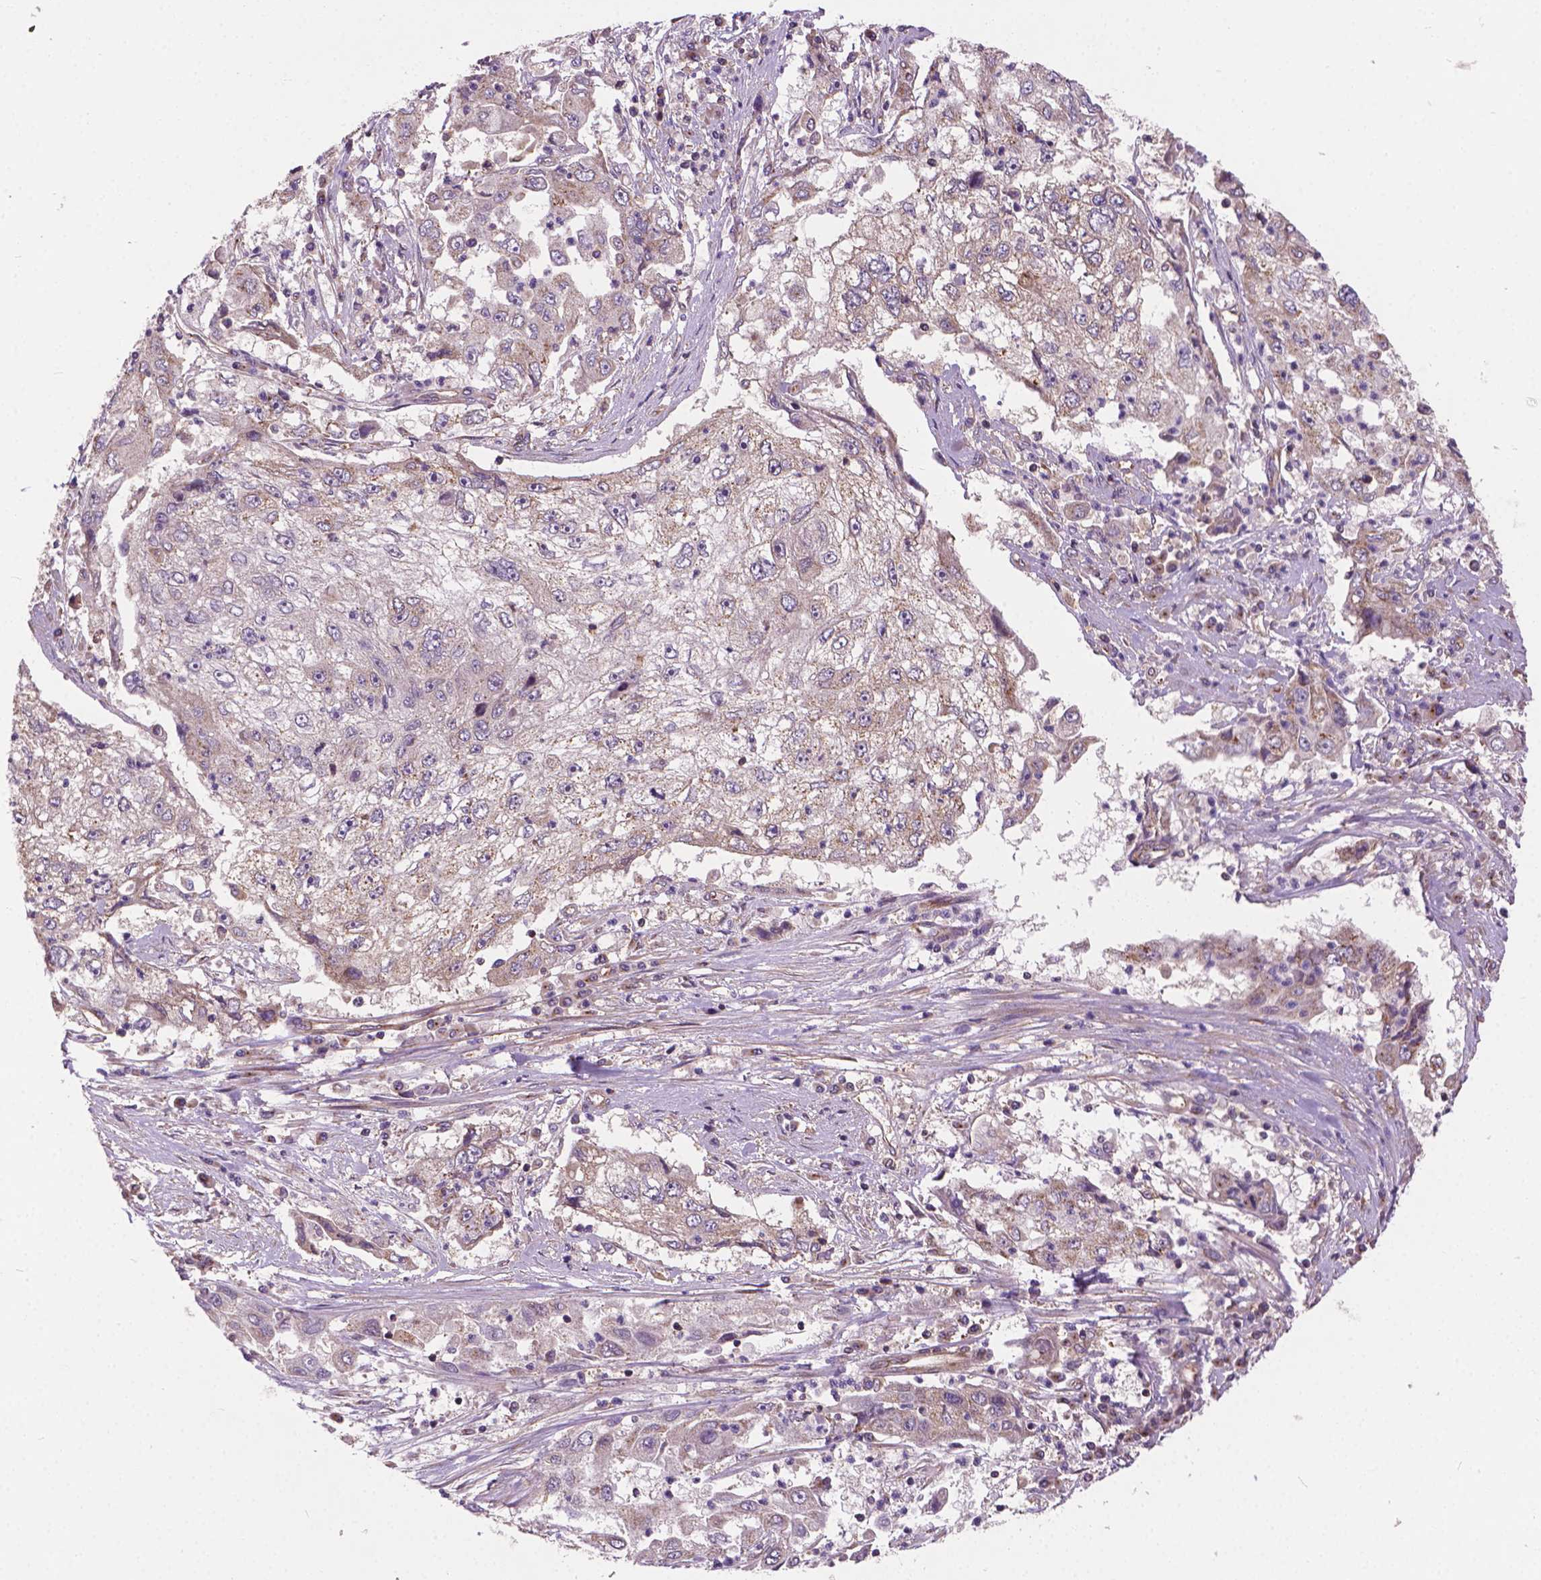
{"staining": {"intensity": "negative", "quantity": "none", "location": "none"}, "tissue": "cervical cancer", "cell_type": "Tumor cells", "image_type": "cancer", "snomed": [{"axis": "morphology", "description": "Squamous cell carcinoma, NOS"}, {"axis": "topography", "description": "Cervix"}], "caption": "The image exhibits no significant staining in tumor cells of cervical squamous cell carcinoma. Brightfield microscopy of immunohistochemistry (IHC) stained with DAB (brown) and hematoxylin (blue), captured at high magnification.", "gene": "MZT1", "patient": {"sex": "female", "age": 36}}